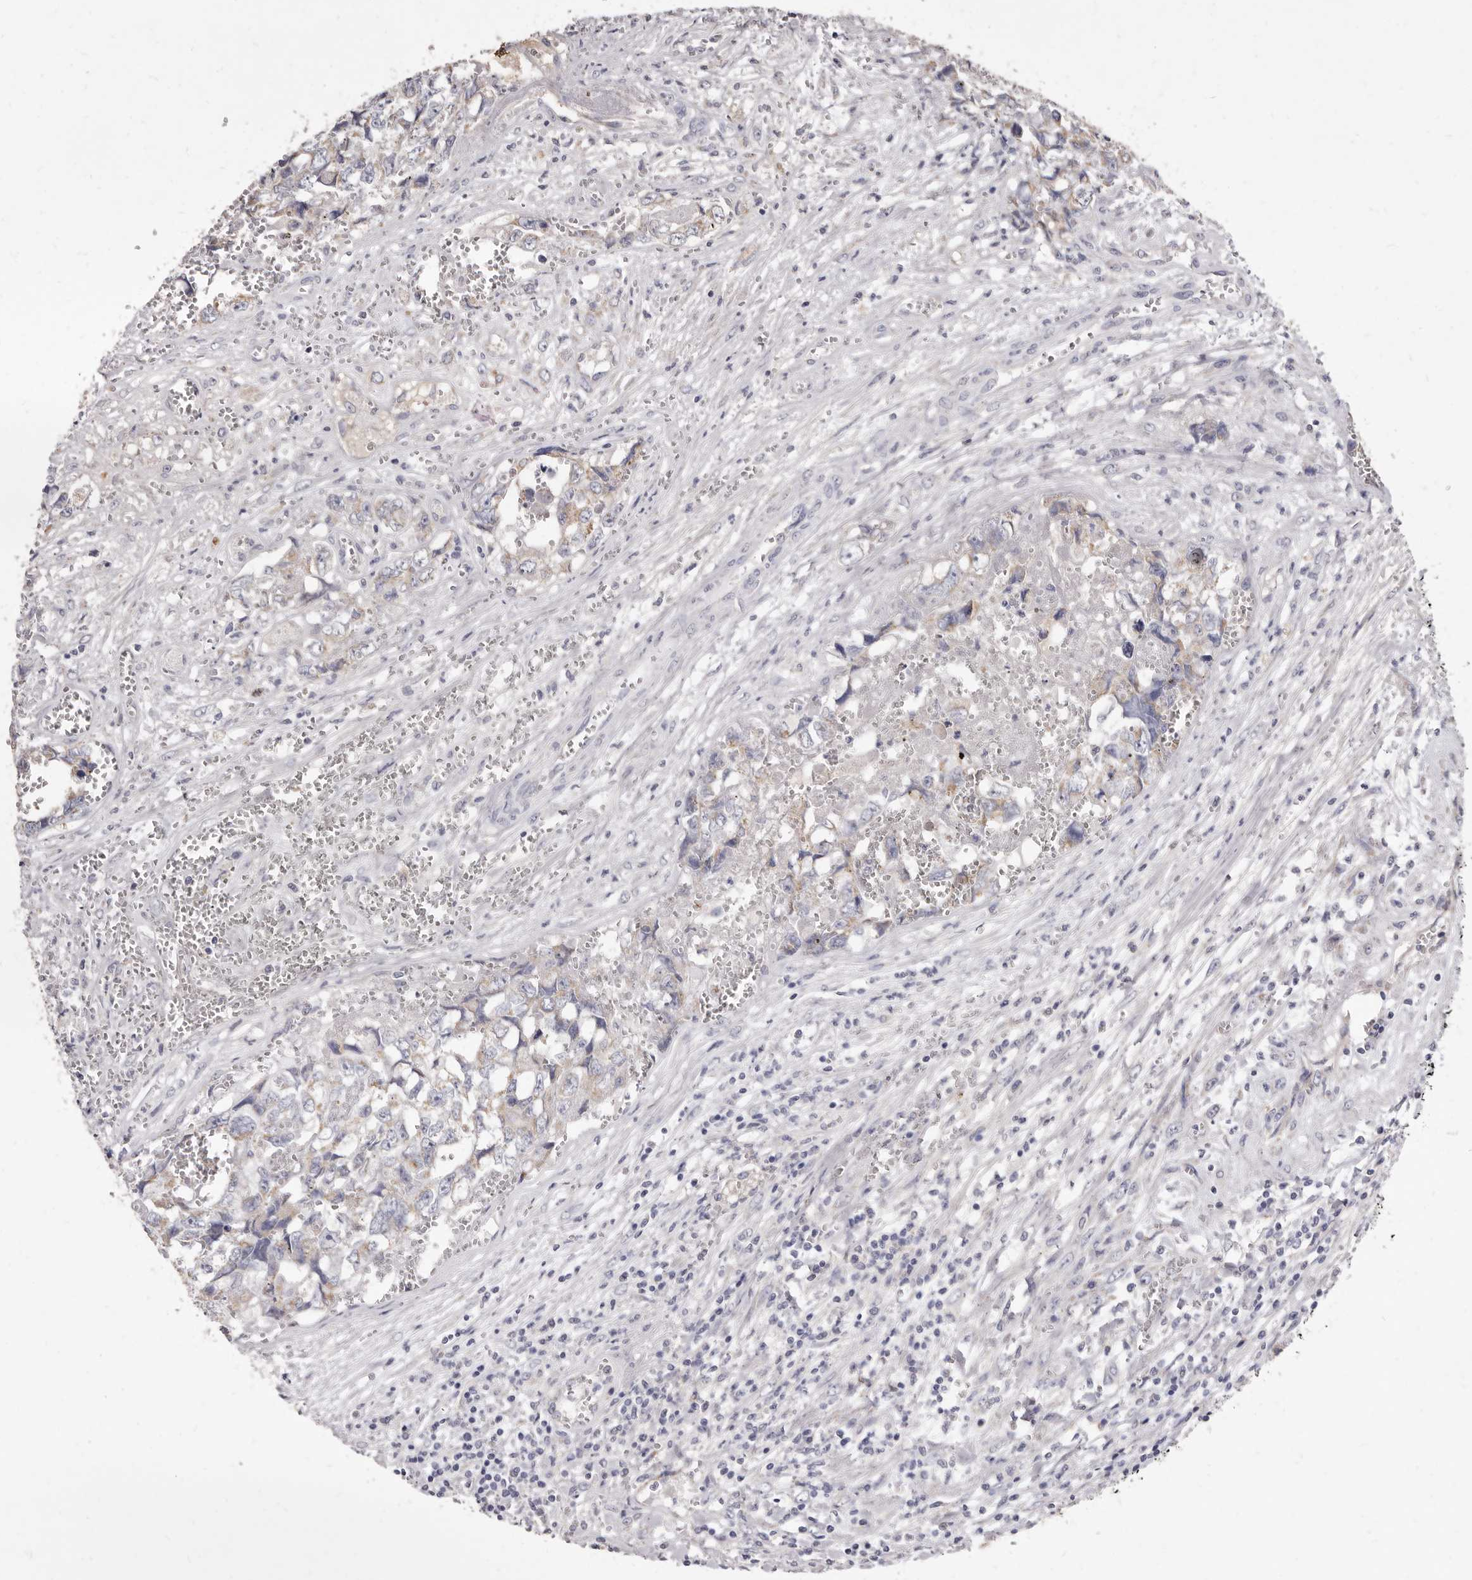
{"staining": {"intensity": "weak", "quantity": "<25%", "location": "cytoplasmic/membranous"}, "tissue": "testis cancer", "cell_type": "Tumor cells", "image_type": "cancer", "snomed": [{"axis": "morphology", "description": "Carcinoma, Embryonal, NOS"}, {"axis": "topography", "description": "Testis"}], "caption": "A micrograph of embryonal carcinoma (testis) stained for a protein exhibits no brown staining in tumor cells.", "gene": "CYP2E1", "patient": {"sex": "male", "age": 31}}